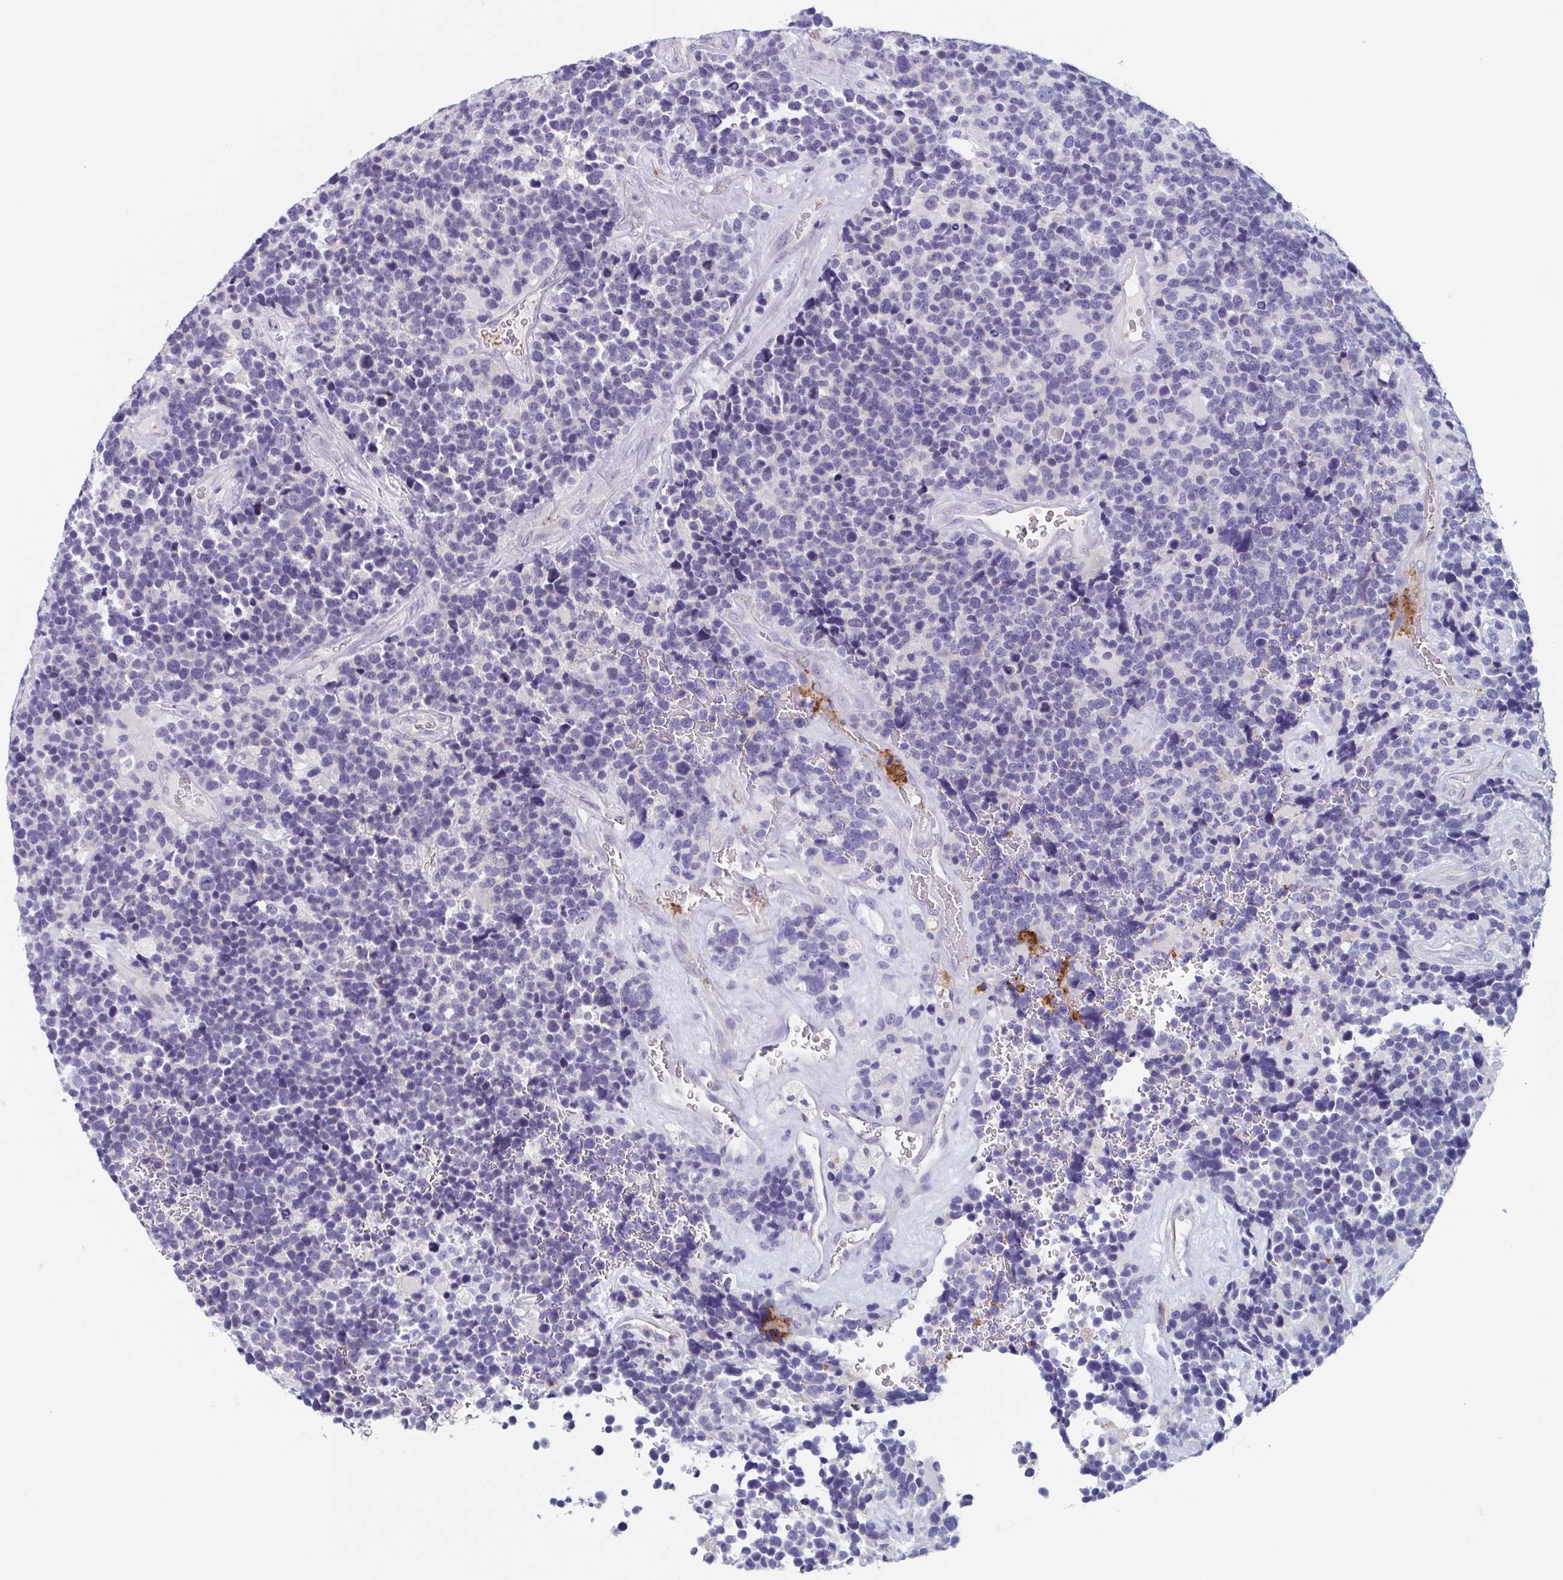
{"staining": {"intensity": "negative", "quantity": "none", "location": "none"}, "tissue": "glioma", "cell_type": "Tumor cells", "image_type": "cancer", "snomed": [{"axis": "morphology", "description": "Glioma, malignant, High grade"}, {"axis": "topography", "description": "Brain"}], "caption": "IHC histopathology image of human glioma stained for a protein (brown), which shows no staining in tumor cells.", "gene": "LYRM2", "patient": {"sex": "male", "age": 33}}